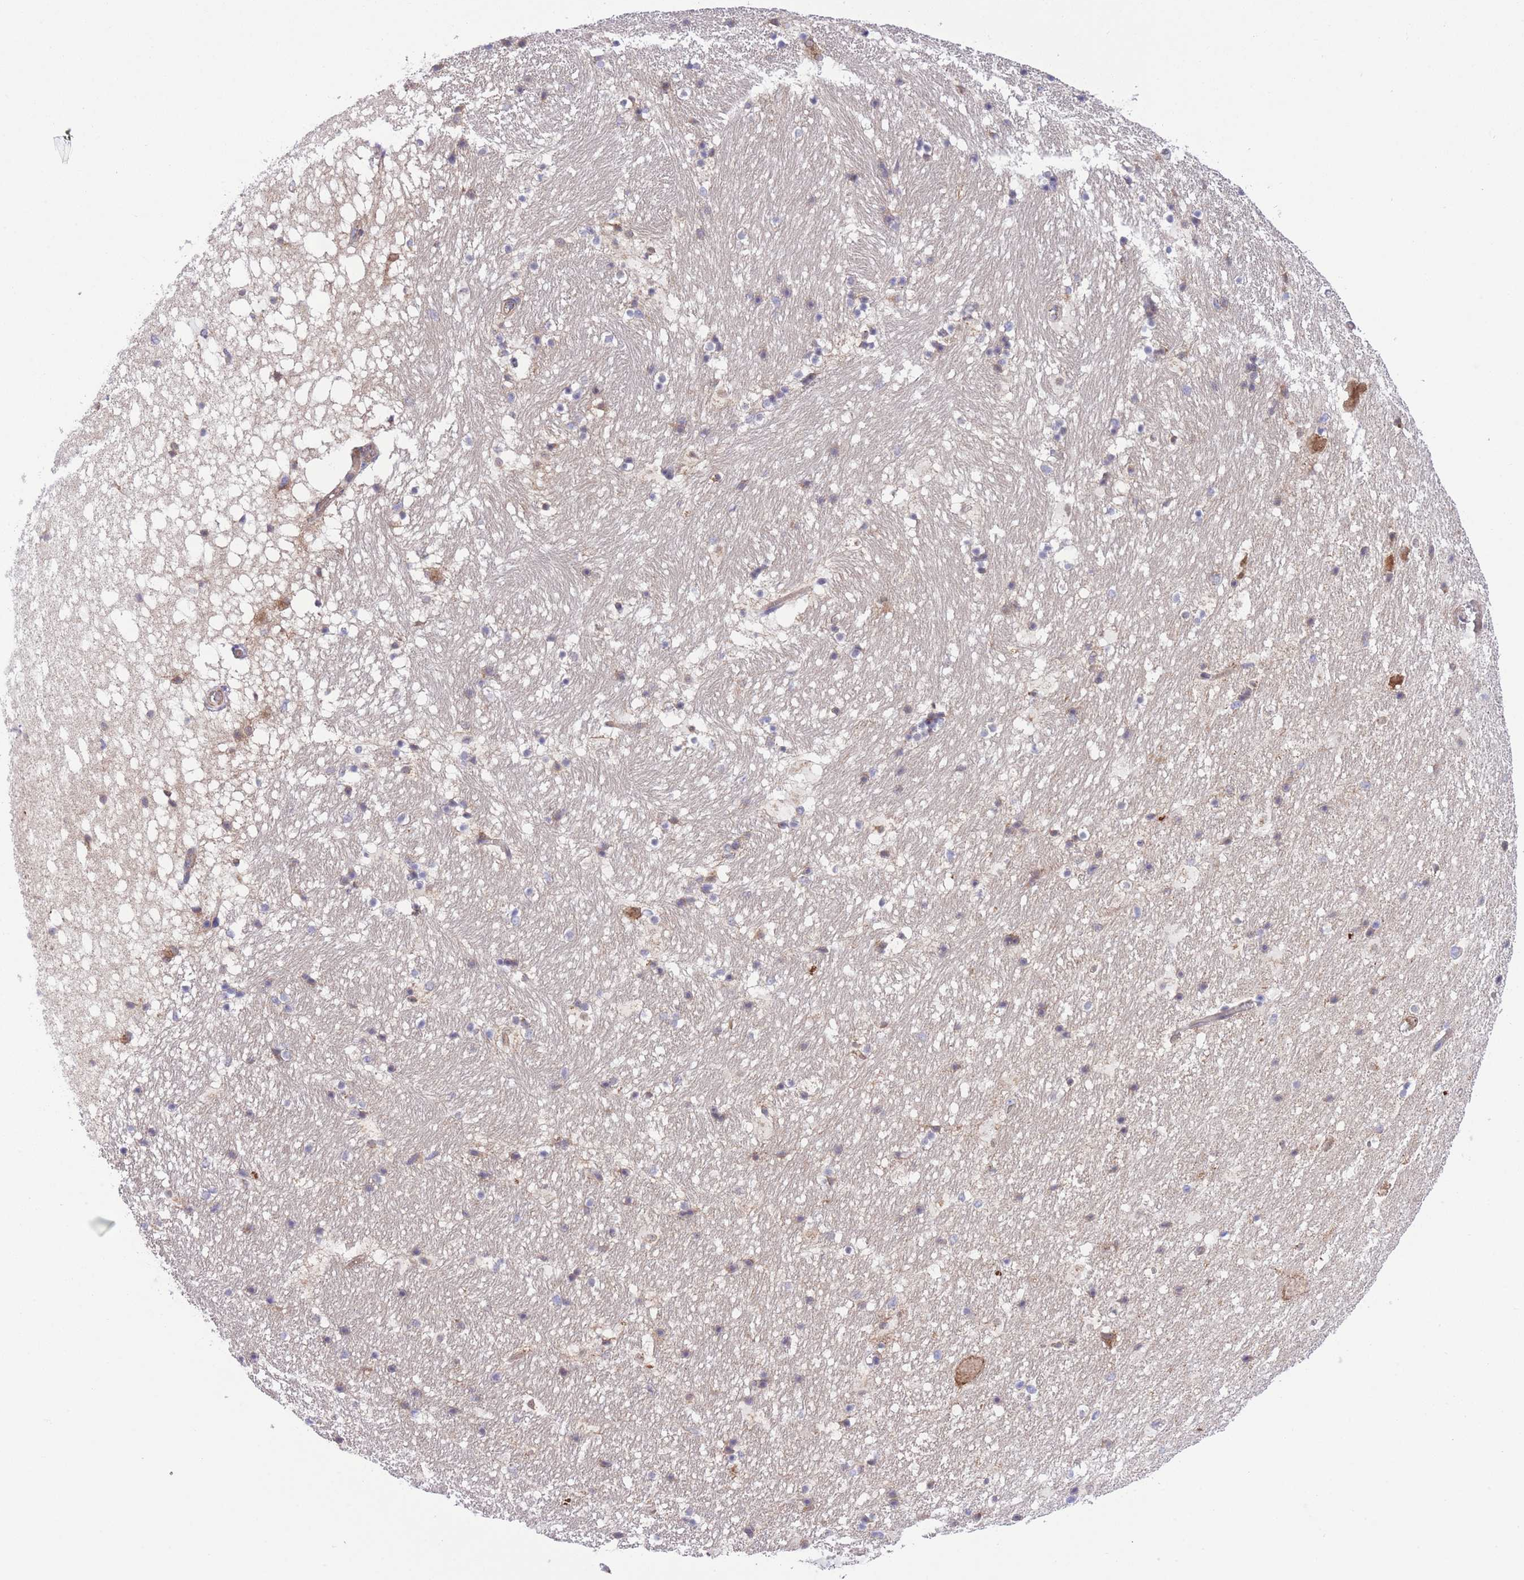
{"staining": {"intensity": "weak", "quantity": "<25%", "location": "cytoplasmic/membranous"}, "tissue": "hippocampus", "cell_type": "Glial cells", "image_type": "normal", "snomed": [{"axis": "morphology", "description": "Normal tissue, NOS"}, {"axis": "topography", "description": "Hippocampus"}], "caption": "An immunohistochemistry (IHC) image of normal hippocampus is shown. There is no staining in glial cells of hippocampus.", "gene": "WWOX", "patient": {"sex": "male", "age": 37}}